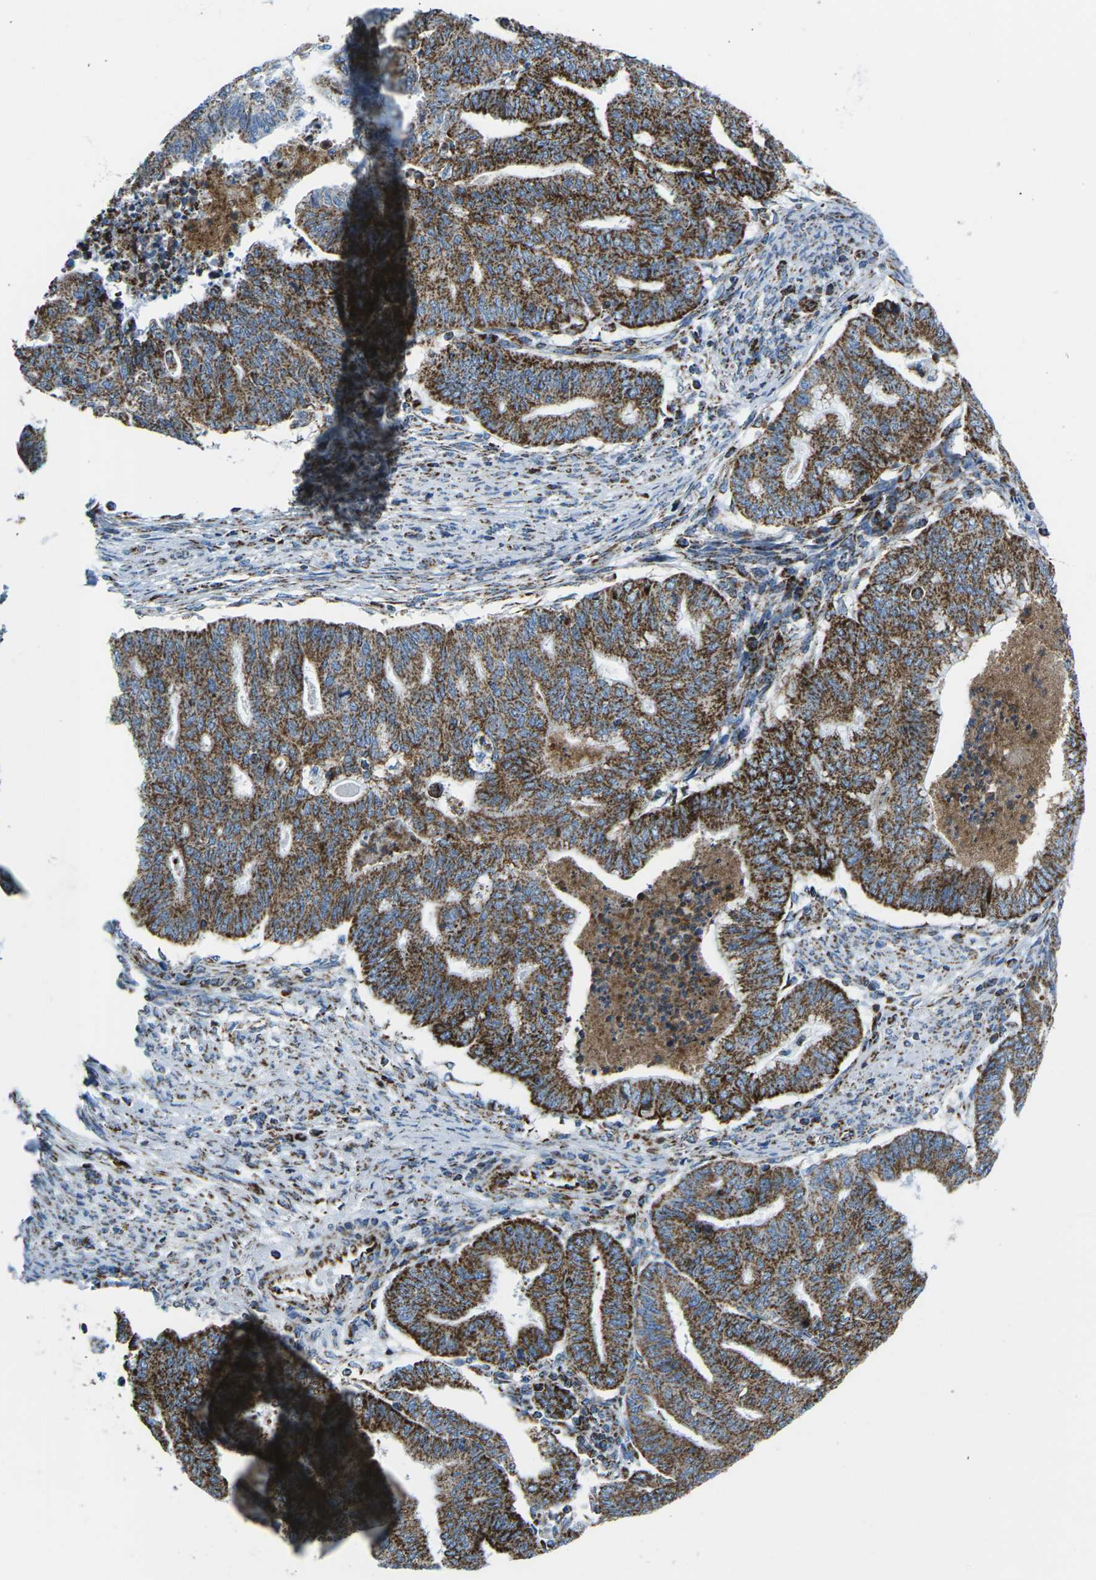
{"staining": {"intensity": "strong", "quantity": ">75%", "location": "cytoplasmic/membranous"}, "tissue": "endometrial cancer", "cell_type": "Tumor cells", "image_type": "cancer", "snomed": [{"axis": "morphology", "description": "Adenocarcinoma, NOS"}, {"axis": "topography", "description": "Endometrium"}], "caption": "This is an image of immunohistochemistry (IHC) staining of endometrial cancer, which shows strong staining in the cytoplasmic/membranous of tumor cells.", "gene": "COX6C", "patient": {"sex": "female", "age": 79}}